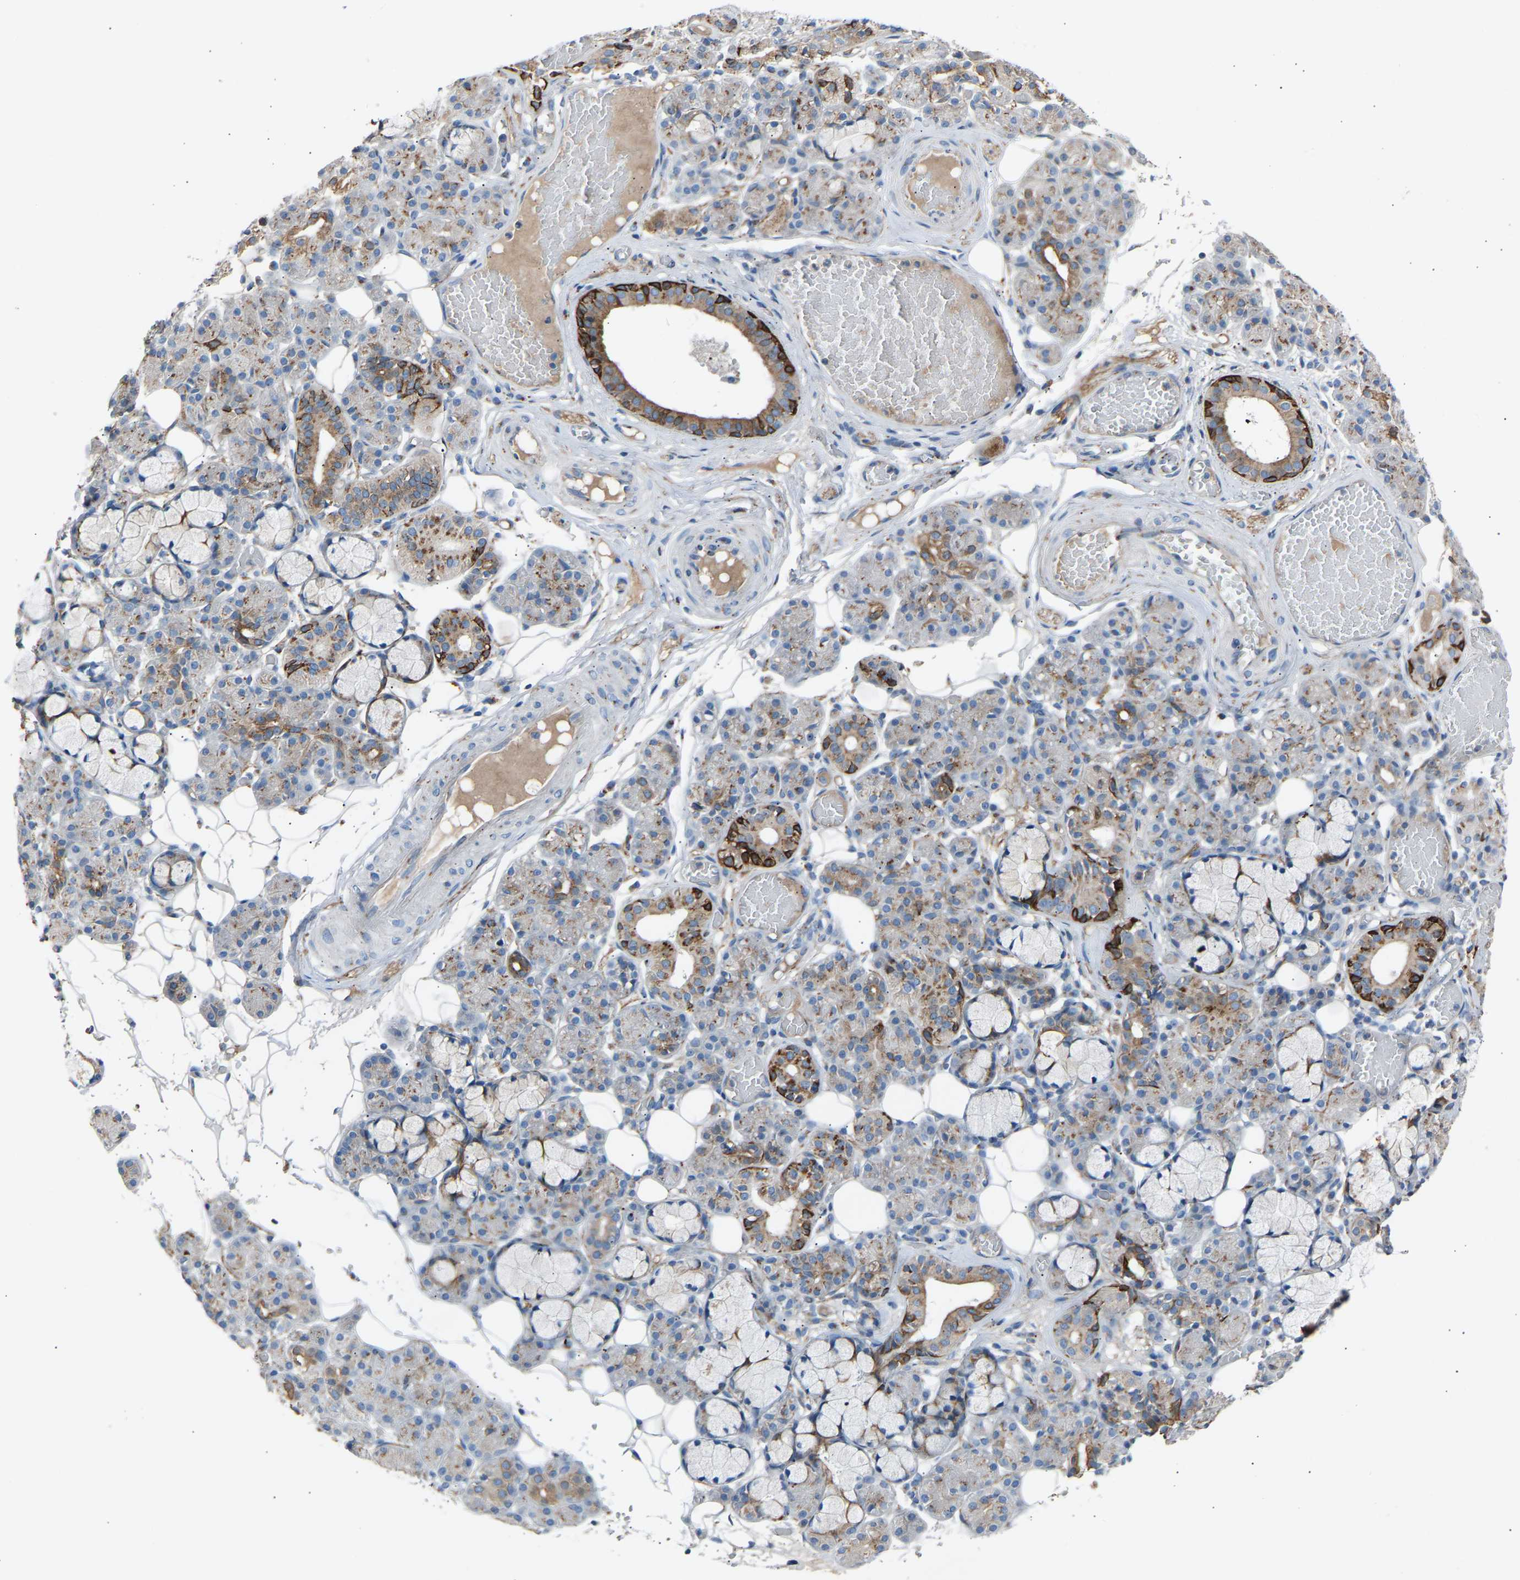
{"staining": {"intensity": "strong", "quantity": "25%-75%", "location": "cytoplasmic/membranous"}, "tissue": "salivary gland", "cell_type": "Glandular cells", "image_type": "normal", "snomed": [{"axis": "morphology", "description": "Normal tissue, NOS"}, {"axis": "topography", "description": "Salivary gland"}], "caption": "Normal salivary gland displays strong cytoplasmic/membranous staining in about 25%-75% of glandular cells.", "gene": "CYREN", "patient": {"sex": "male", "age": 63}}